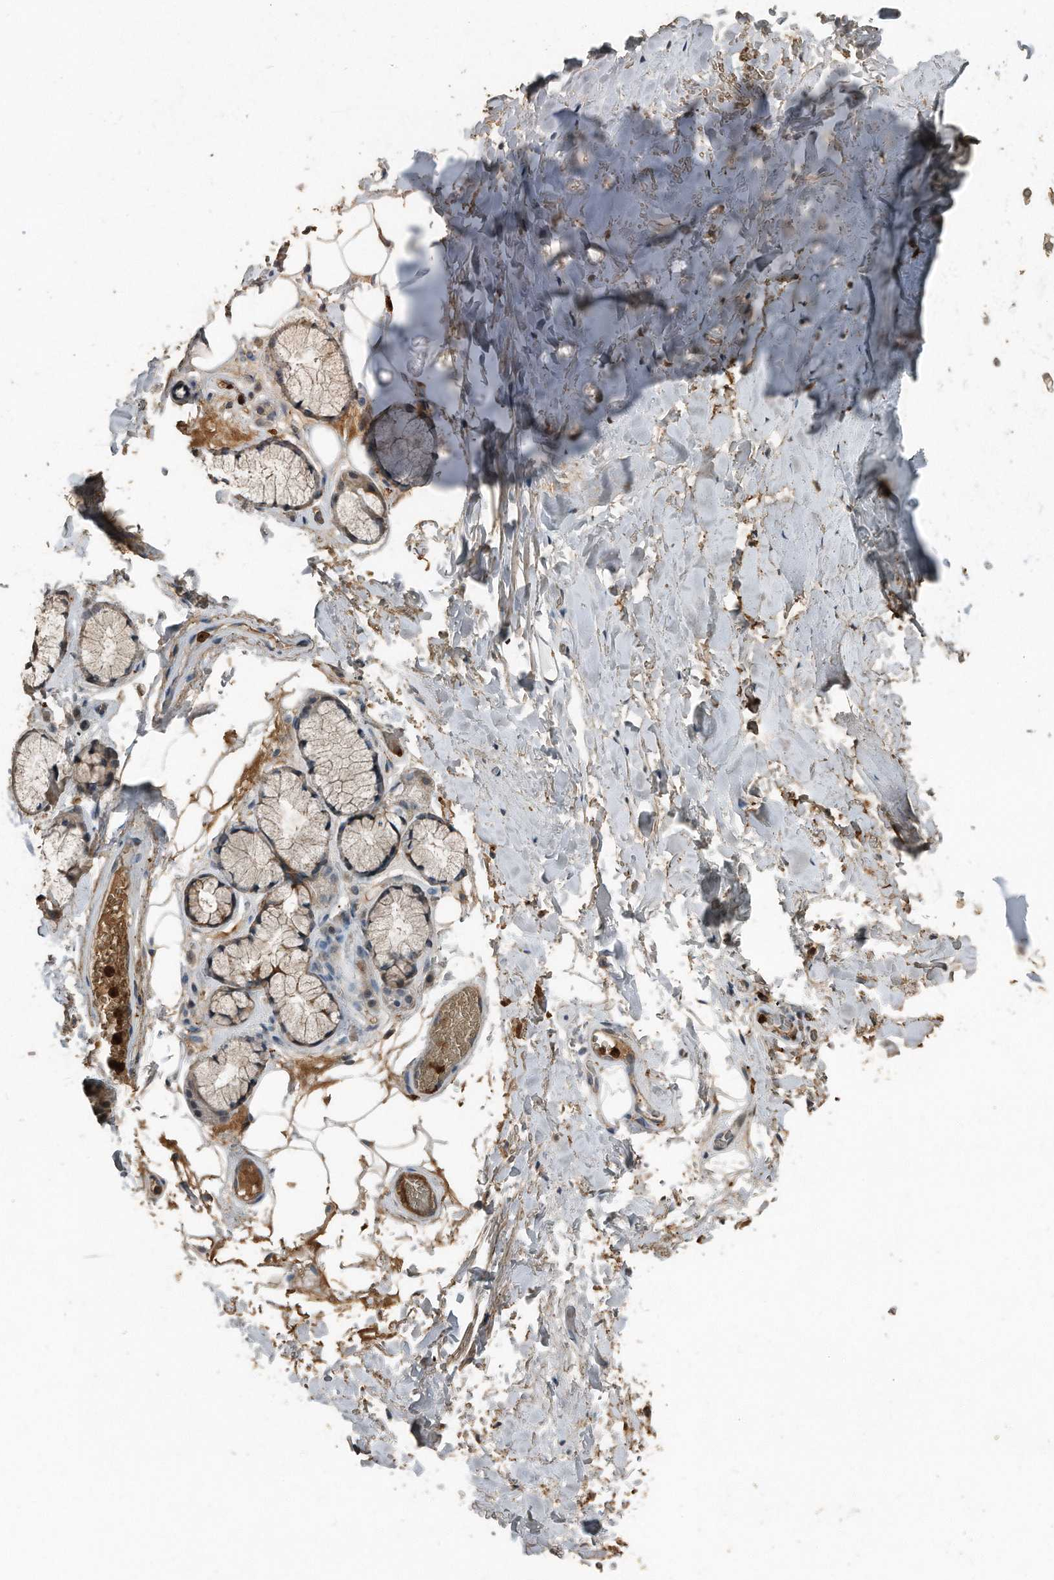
{"staining": {"intensity": "negative", "quantity": "none", "location": "none"}, "tissue": "adipose tissue", "cell_type": "Adipocytes", "image_type": "normal", "snomed": [{"axis": "morphology", "description": "Normal tissue, NOS"}, {"axis": "topography", "description": "Cartilage tissue"}], "caption": "Immunohistochemistry image of benign adipose tissue: adipose tissue stained with DAB shows no significant protein staining in adipocytes.", "gene": "C9", "patient": {"sex": "female", "age": 63}}